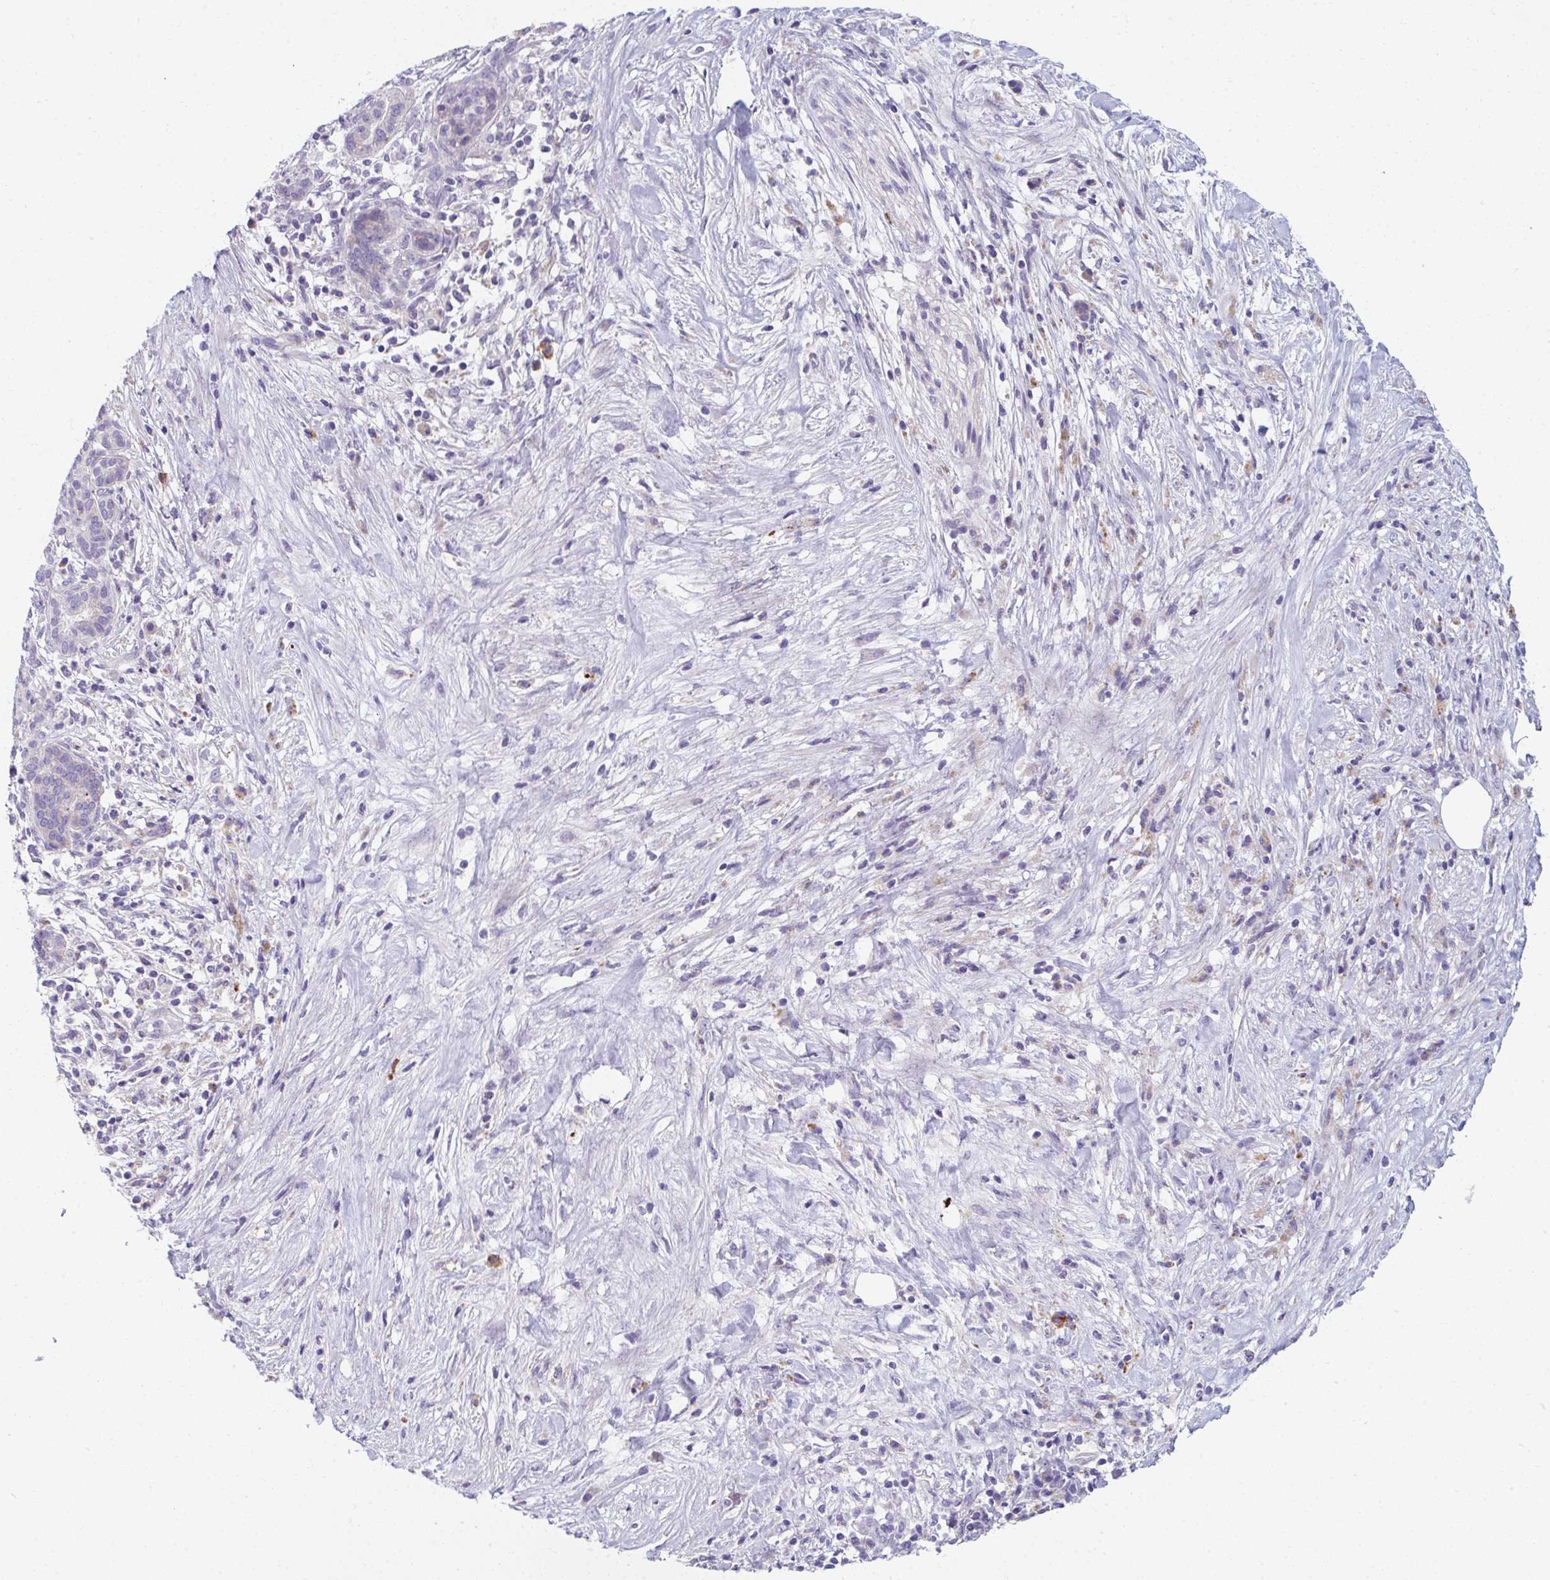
{"staining": {"intensity": "negative", "quantity": "none", "location": "none"}, "tissue": "pancreatic cancer", "cell_type": "Tumor cells", "image_type": "cancer", "snomed": [{"axis": "morphology", "description": "Adenocarcinoma, NOS"}, {"axis": "topography", "description": "Pancreas"}], "caption": "This is an immunohistochemistry (IHC) image of human pancreatic adenocarcinoma. There is no positivity in tumor cells.", "gene": "EIF1AD", "patient": {"sex": "male", "age": 44}}